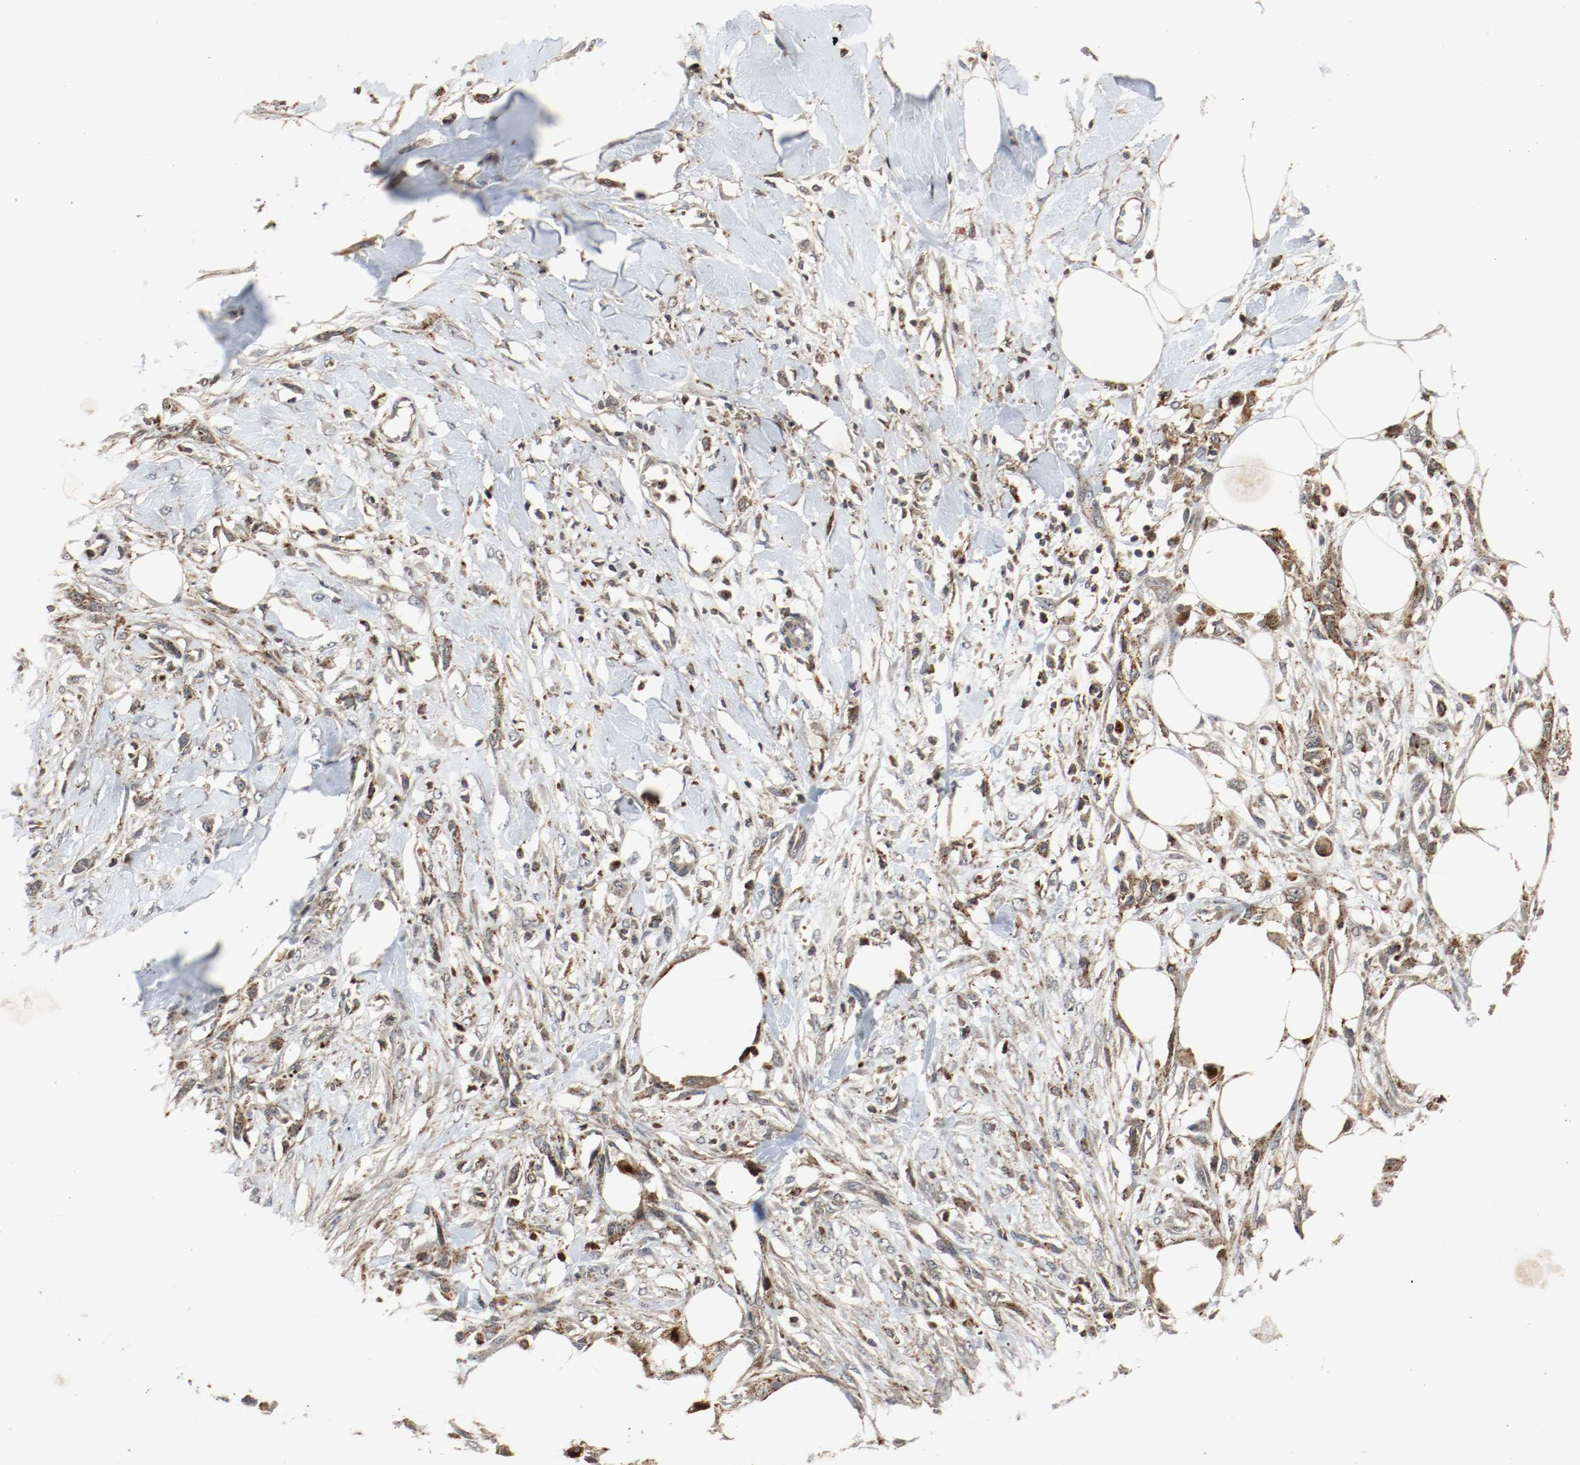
{"staining": {"intensity": "moderate", "quantity": ">75%", "location": "cytoplasmic/membranous"}, "tissue": "skin cancer", "cell_type": "Tumor cells", "image_type": "cancer", "snomed": [{"axis": "morphology", "description": "Normal tissue, NOS"}, {"axis": "morphology", "description": "Squamous cell carcinoma, NOS"}, {"axis": "topography", "description": "Skin"}], "caption": "Protein staining of skin squamous cell carcinoma tissue shows moderate cytoplasmic/membranous expression in about >75% of tumor cells. (DAB IHC, brown staining for protein, blue staining for nuclei).", "gene": "LAMP2", "patient": {"sex": "female", "age": 59}}